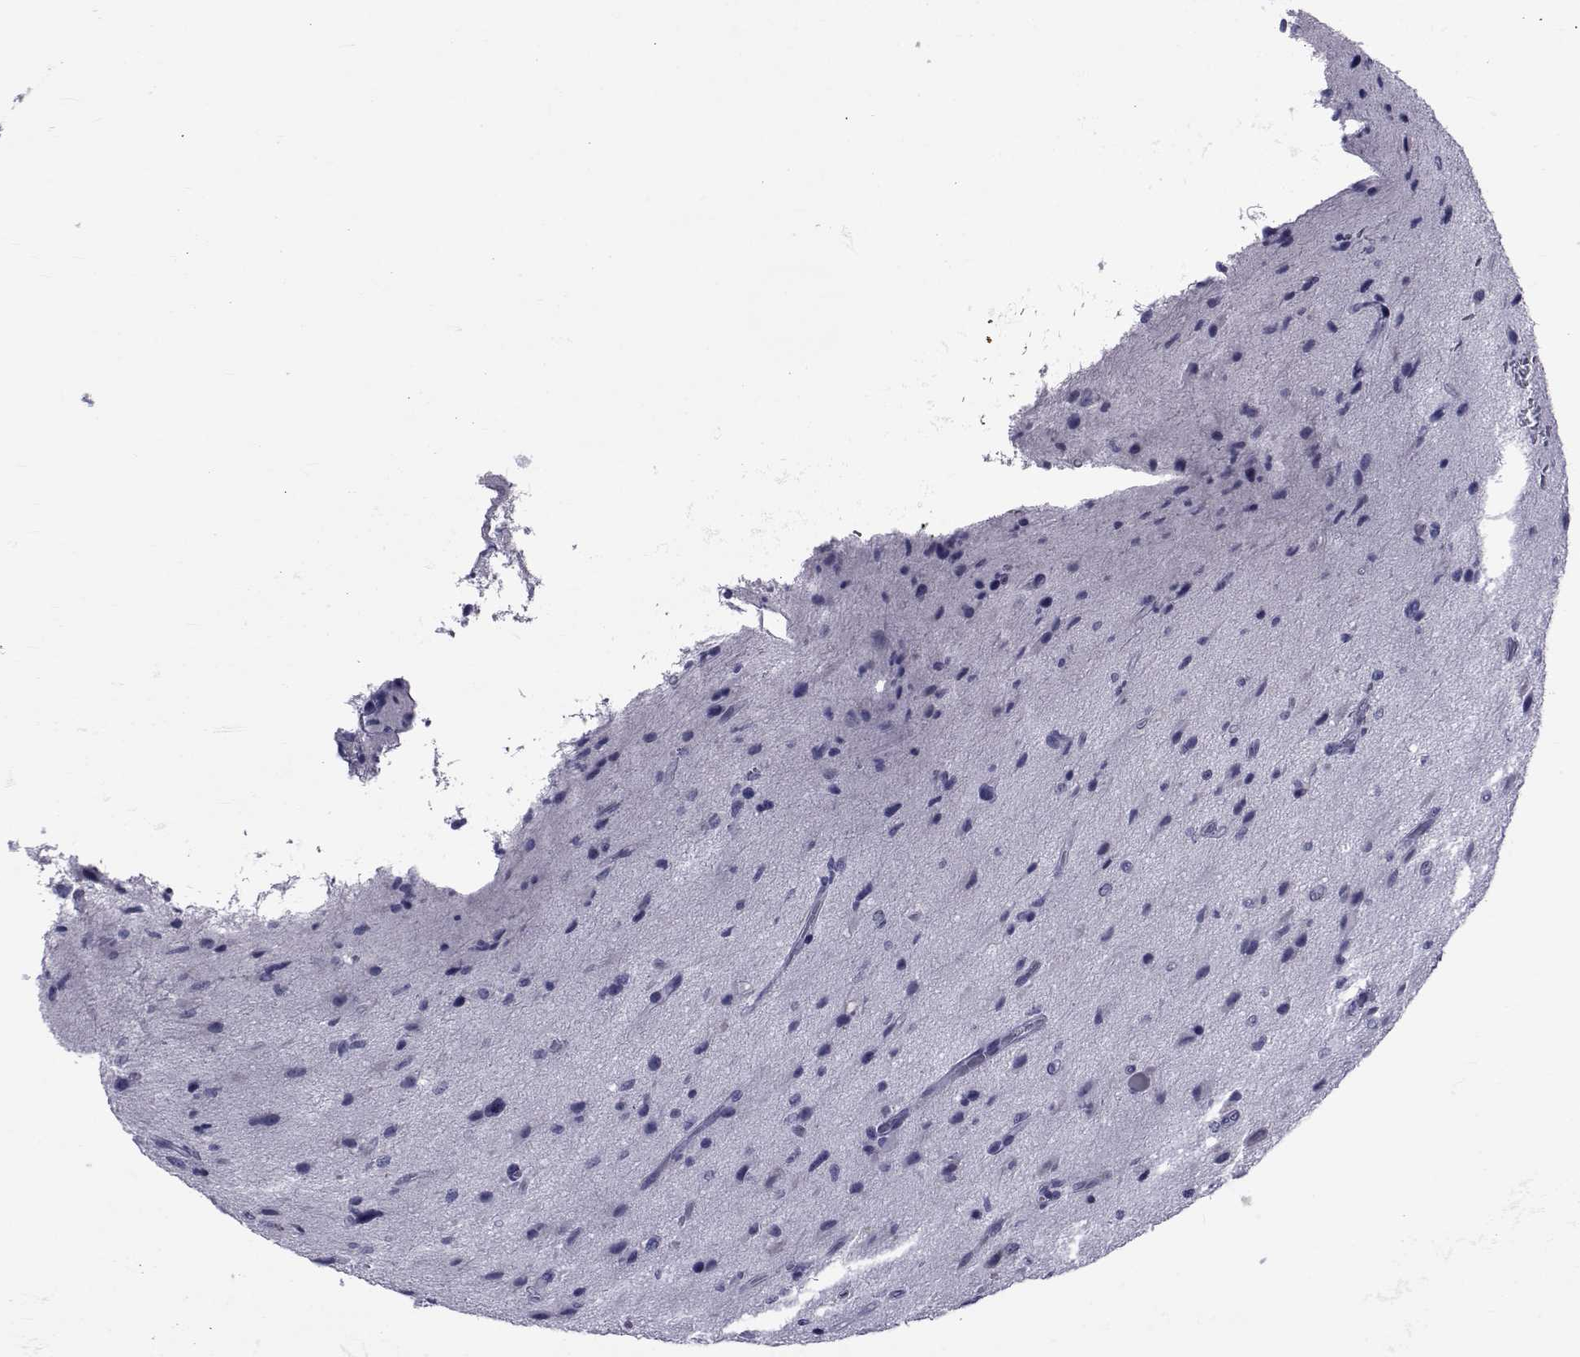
{"staining": {"intensity": "negative", "quantity": "none", "location": "none"}, "tissue": "glioma", "cell_type": "Tumor cells", "image_type": "cancer", "snomed": [{"axis": "morphology", "description": "Glioma, malignant, NOS"}, {"axis": "morphology", "description": "Glioma, malignant, High grade"}, {"axis": "topography", "description": "Brain"}], "caption": "A photomicrograph of human malignant glioma (high-grade) is negative for staining in tumor cells.", "gene": "GKAP1", "patient": {"sex": "female", "age": 71}}